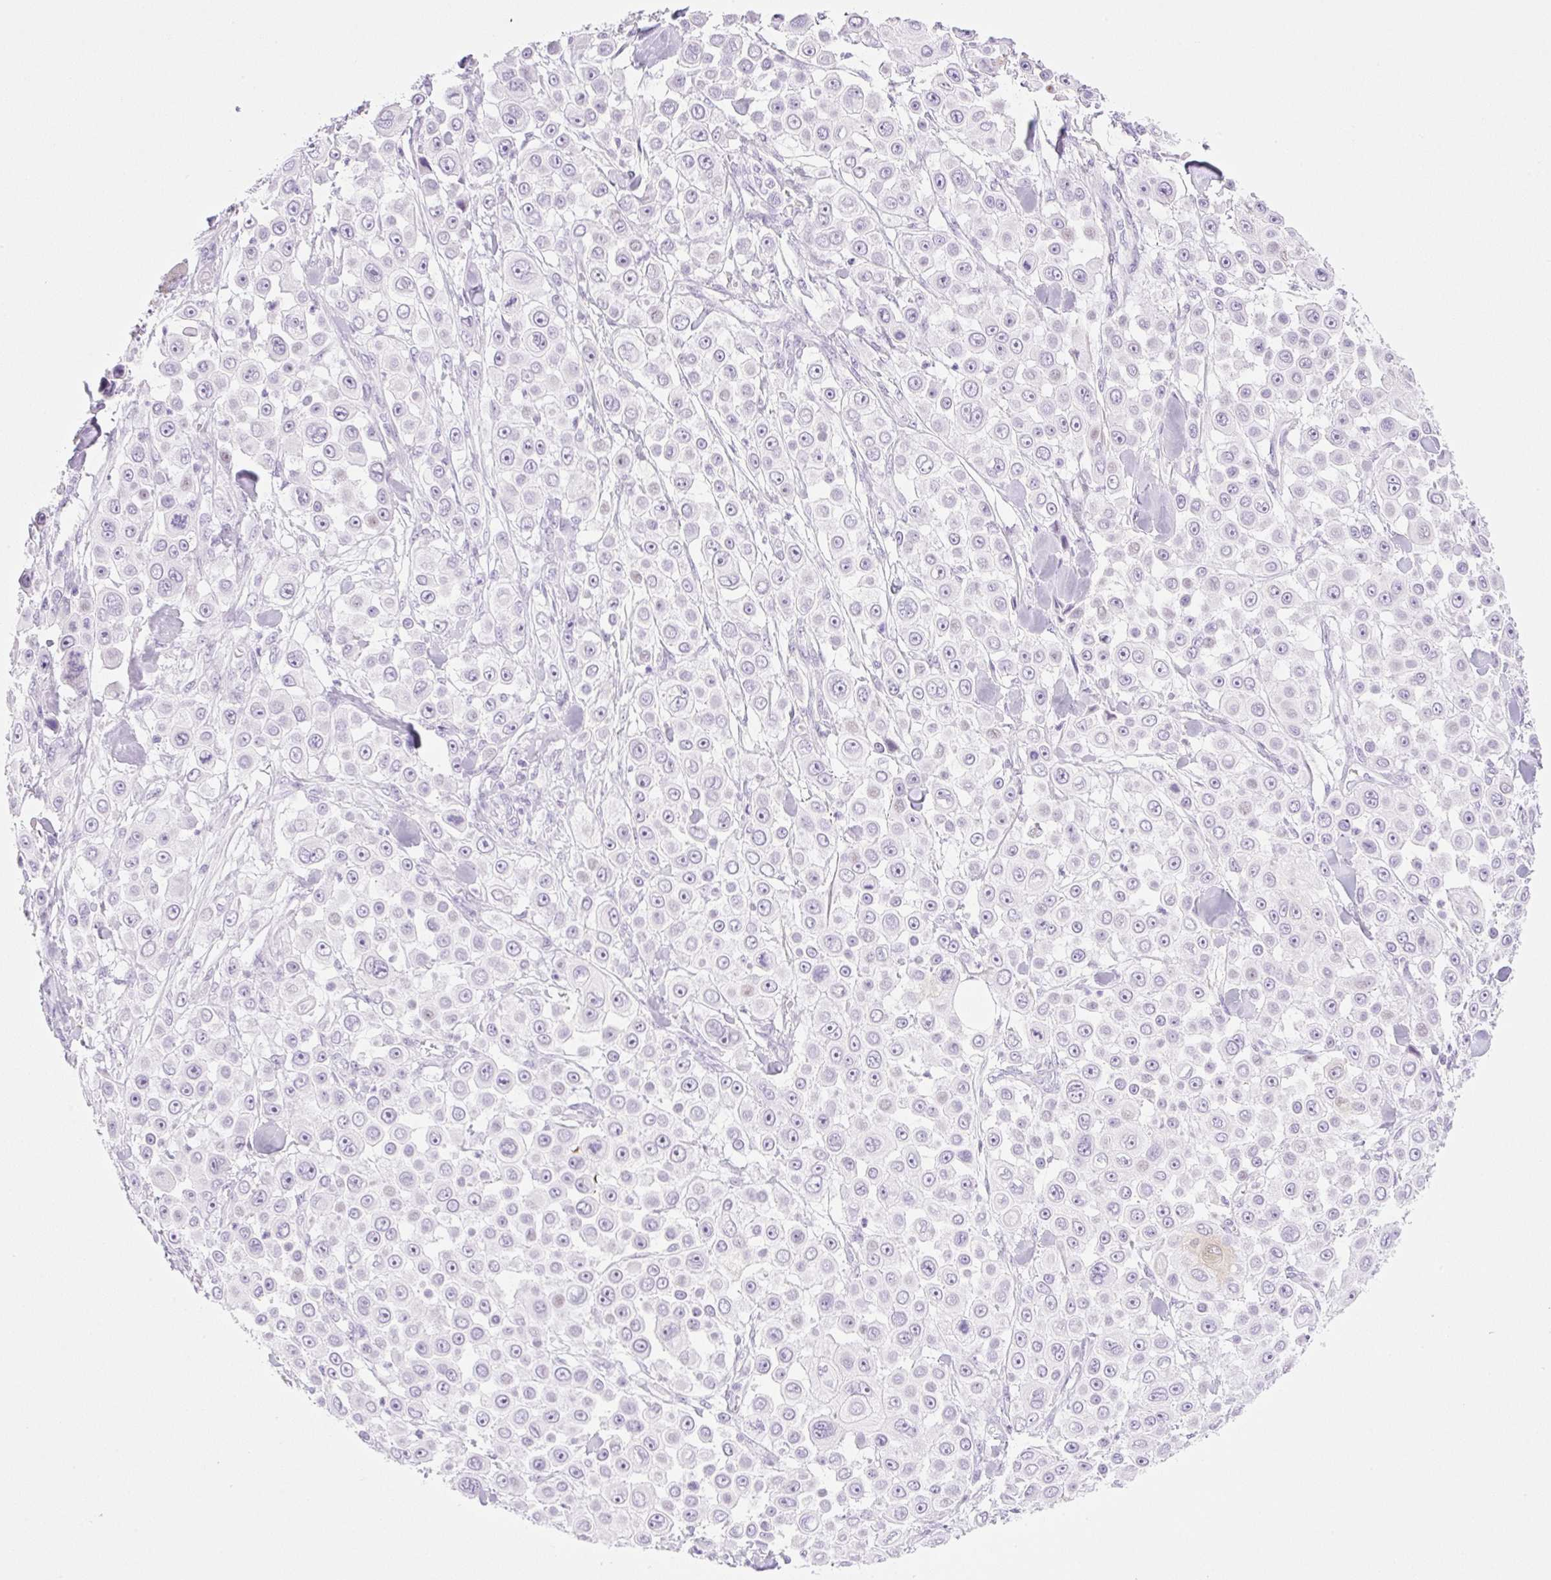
{"staining": {"intensity": "strong", "quantity": "<25%", "location": "cytoplasmic/membranous,nuclear"}, "tissue": "skin cancer", "cell_type": "Tumor cells", "image_type": "cancer", "snomed": [{"axis": "morphology", "description": "Squamous cell carcinoma, NOS"}, {"axis": "topography", "description": "Skin"}], "caption": "Human squamous cell carcinoma (skin) stained with a protein marker demonstrates strong staining in tumor cells.", "gene": "SPRR4", "patient": {"sex": "male", "age": 67}}